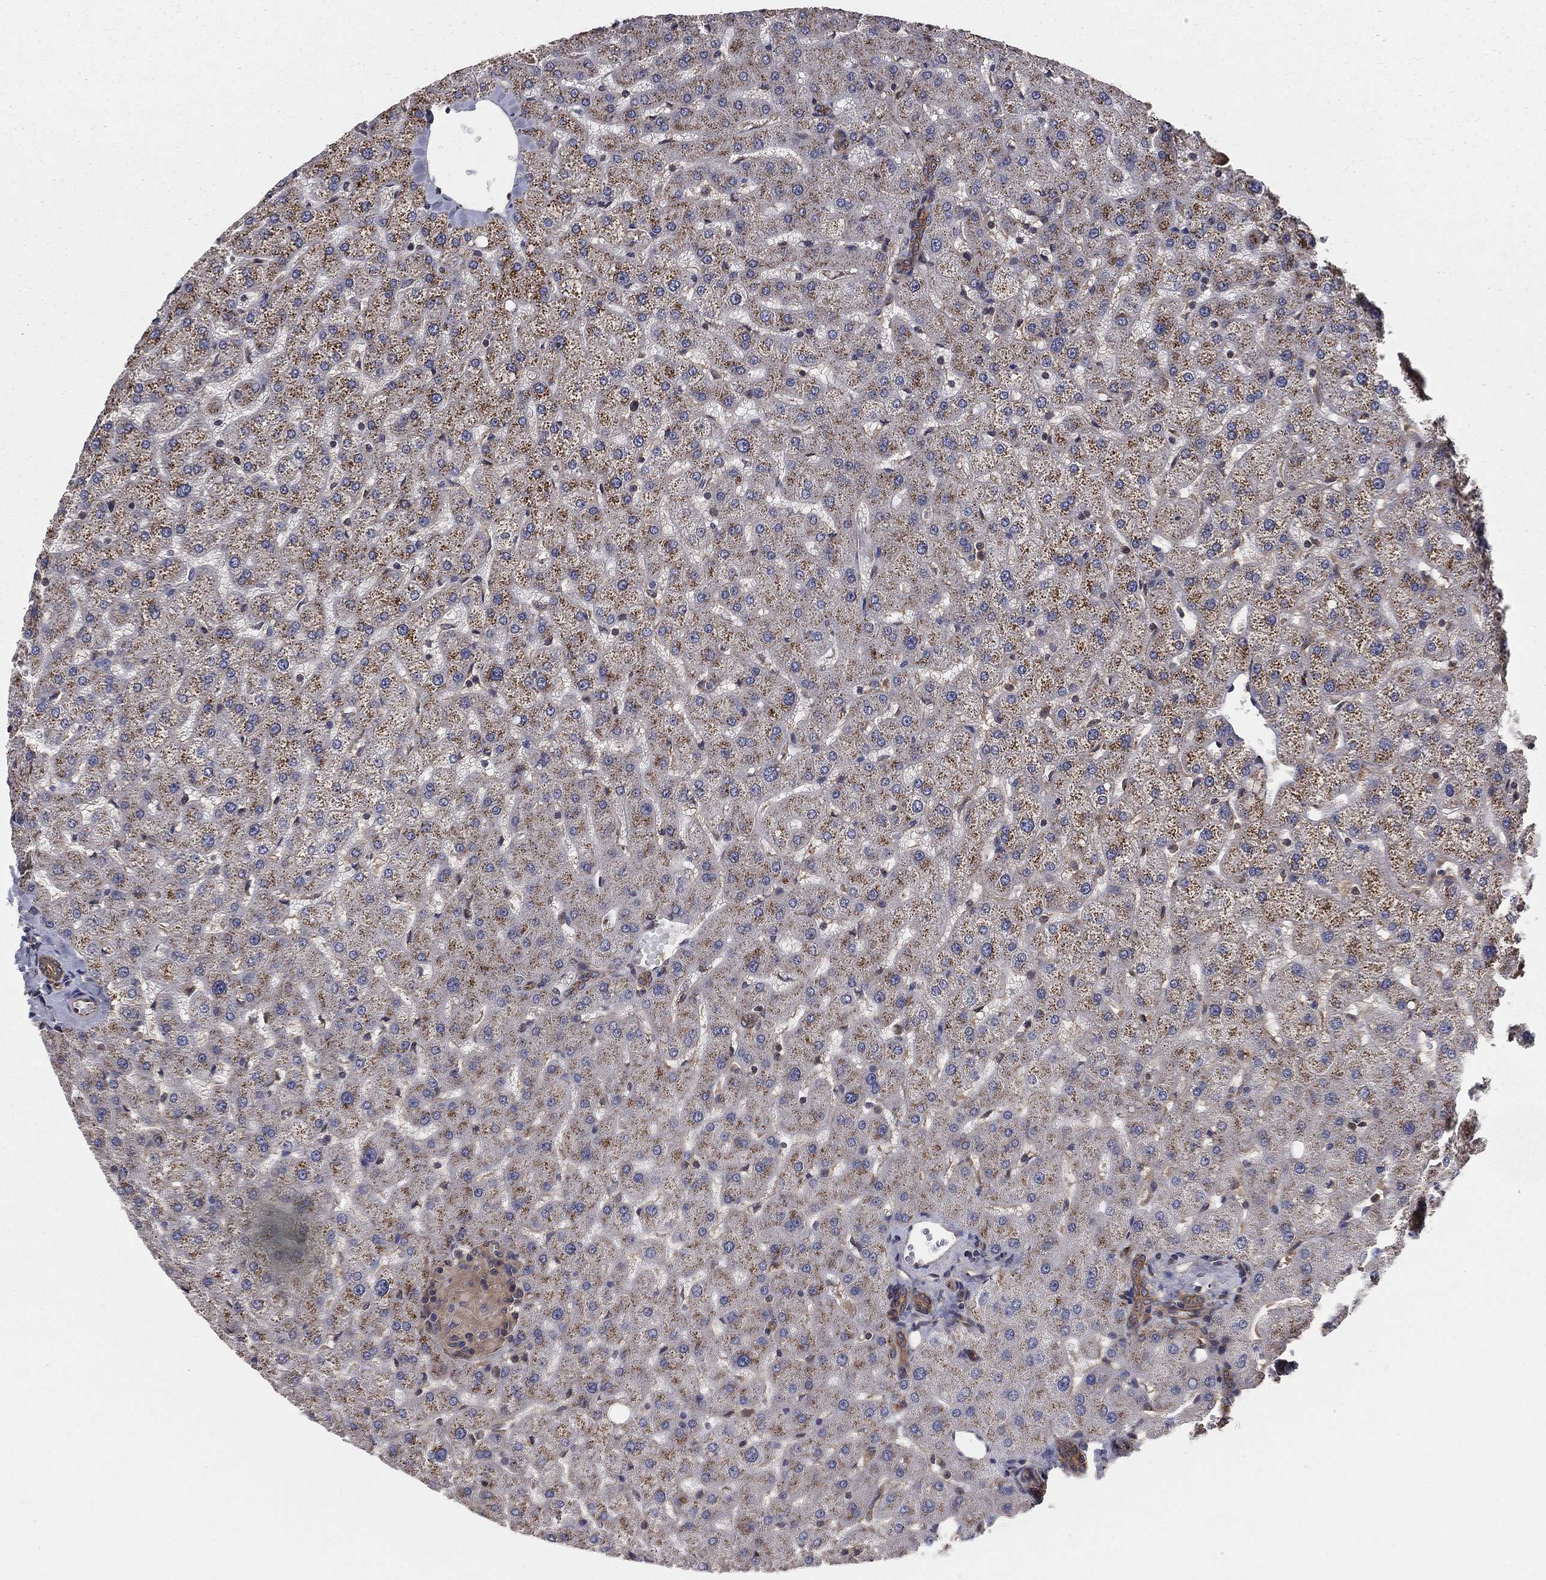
{"staining": {"intensity": "moderate", "quantity": ">75%", "location": "cytoplasmic/membranous"}, "tissue": "liver", "cell_type": "Cholangiocytes", "image_type": "normal", "snomed": [{"axis": "morphology", "description": "Normal tissue, NOS"}, {"axis": "topography", "description": "Liver"}], "caption": "Benign liver demonstrates moderate cytoplasmic/membranous staining in about >75% of cholangiocytes.", "gene": "CERT1", "patient": {"sex": "female", "age": 50}}